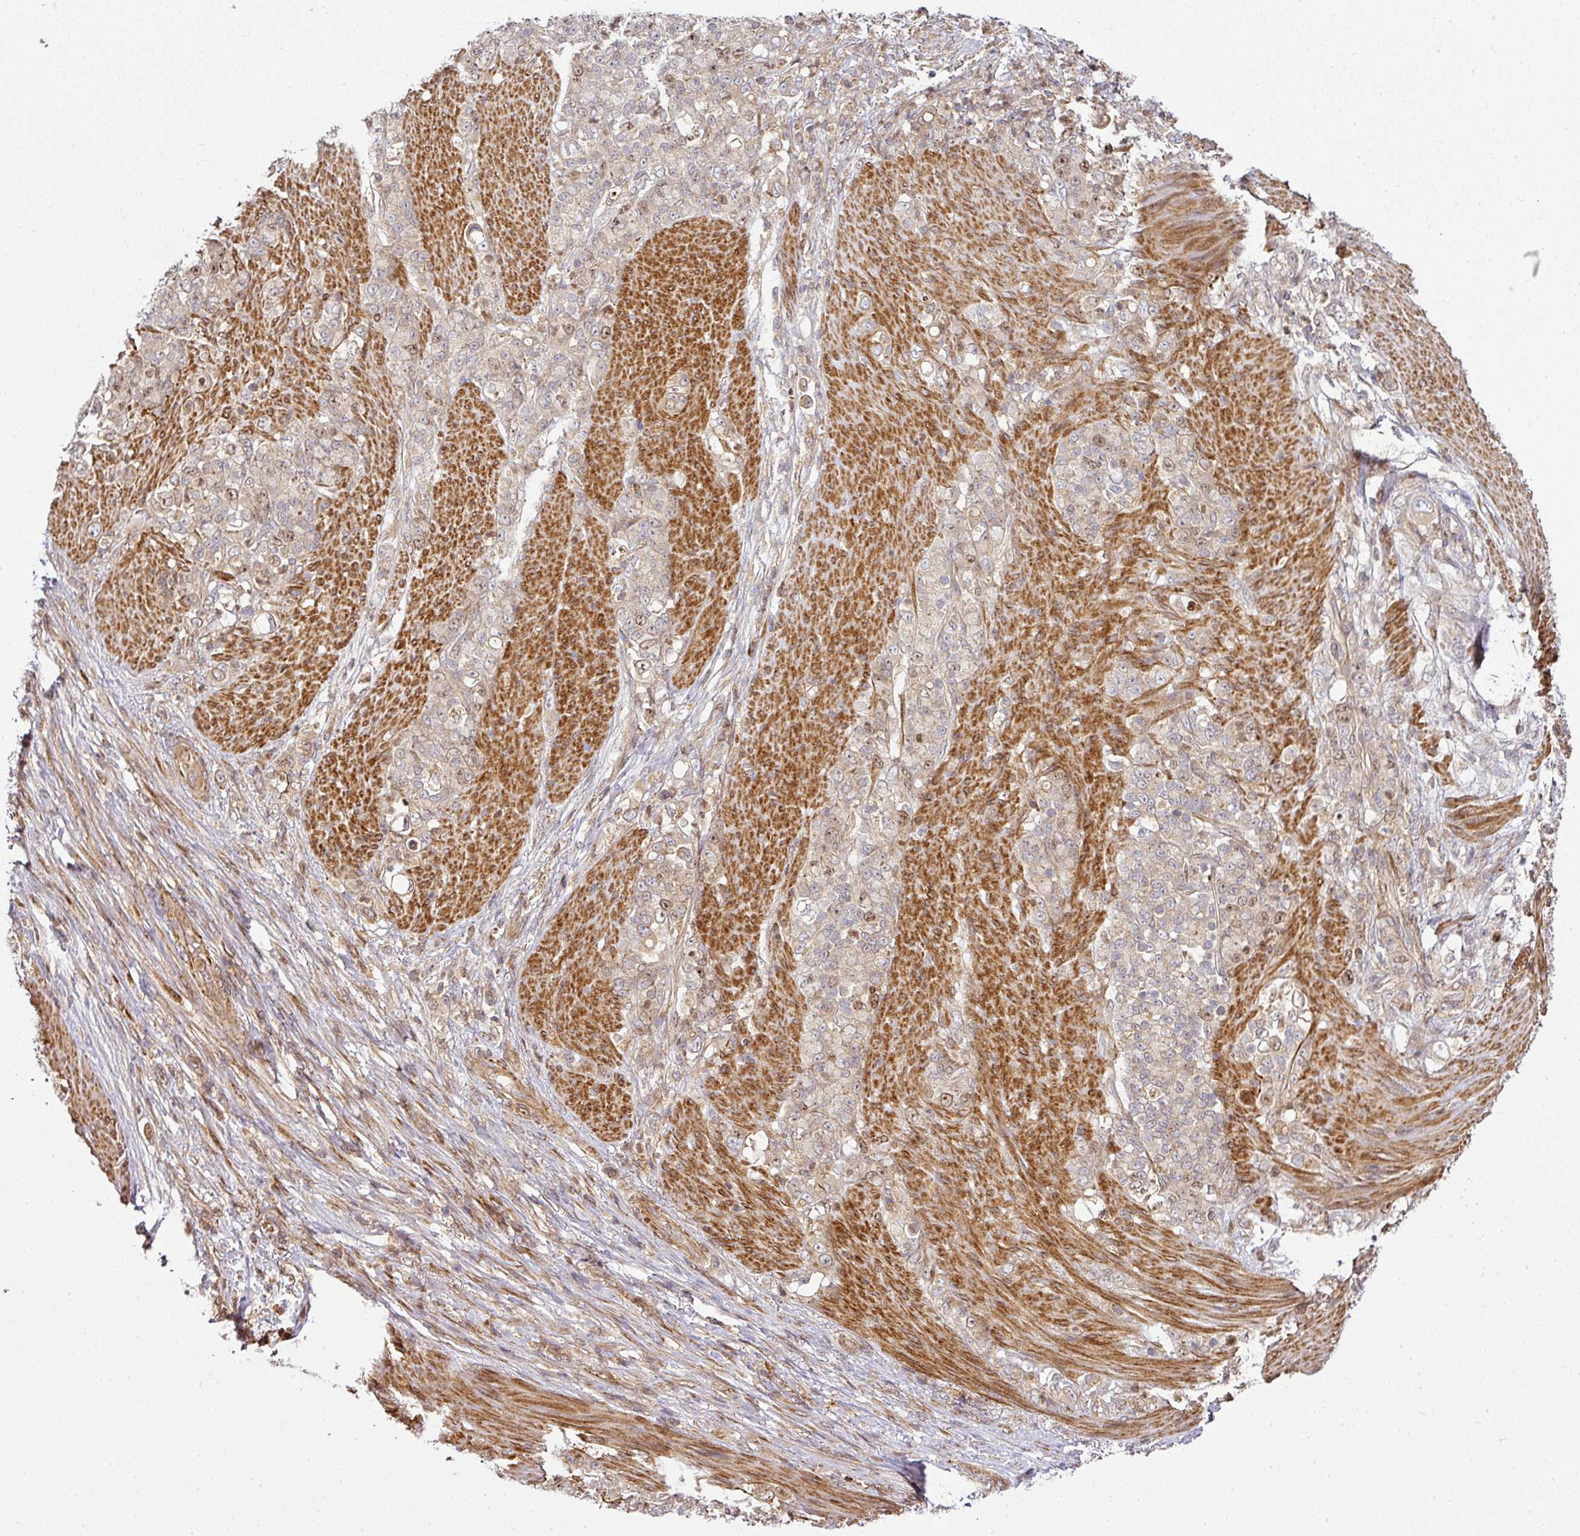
{"staining": {"intensity": "weak", "quantity": ">75%", "location": "nuclear"}, "tissue": "stomach cancer", "cell_type": "Tumor cells", "image_type": "cancer", "snomed": [{"axis": "morphology", "description": "Adenocarcinoma, NOS"}, {"axis": "topography", "description": "Stomach"}], "caption": "Immunohistochemistry (IHC) staining of stomach cancer, which demonstrates low levels of weak nuclear staining in approximately >75% of tumor cells indicating weak nuclear protein positivity. The staining was performed using DAB (3,3'-diaminobenzidine) (brown) for protein detection and nuclei were counterstained in hematoxylin (blue).", "gene": "ATAT1", "patient": {"sex": "female", "age": 79}}